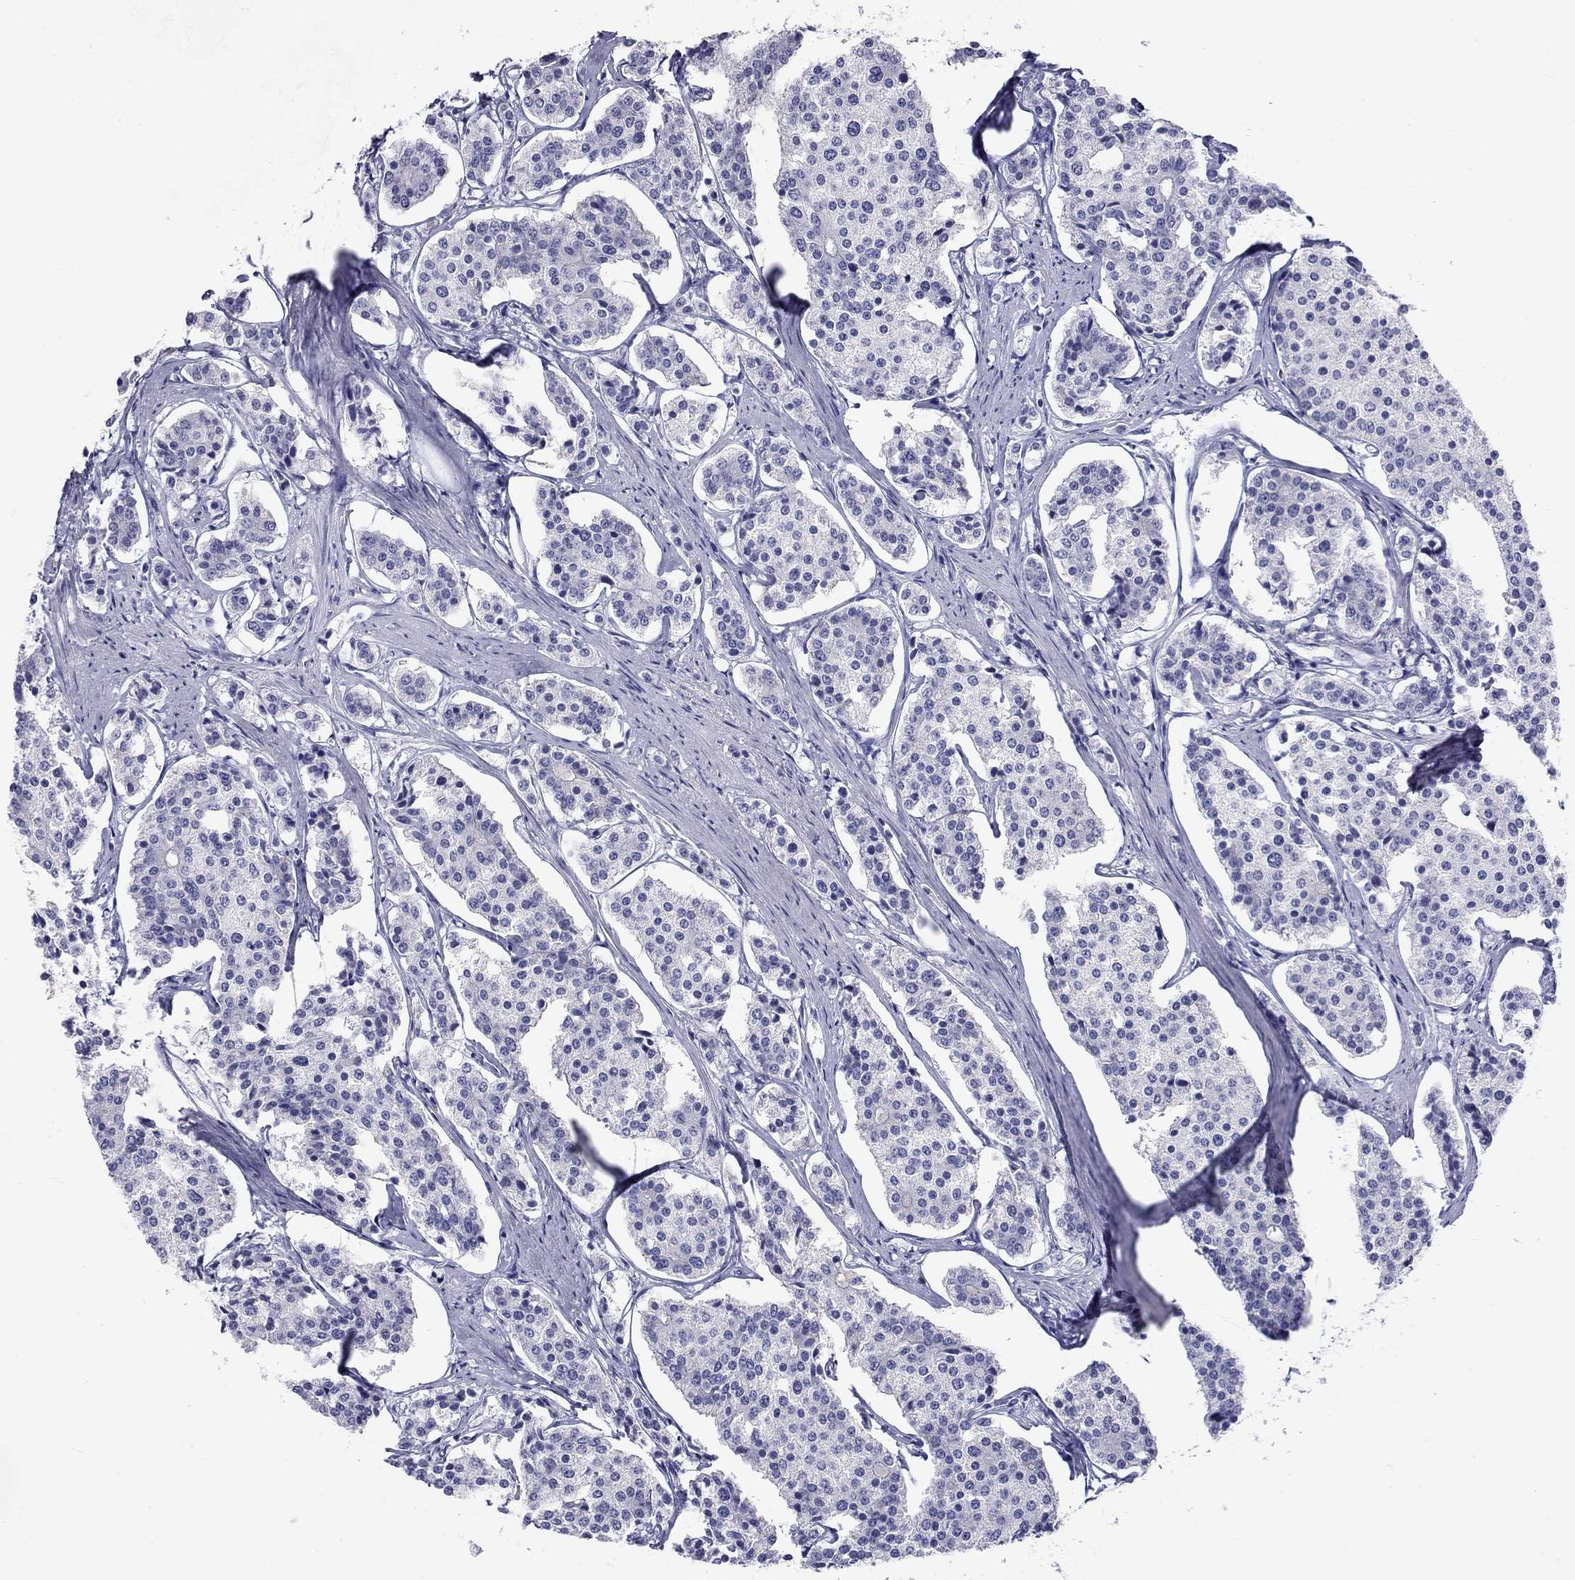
{"staining": {"intensity": "negative", "quantity": "none", "location": "none"}, "tissue": "carcinoid", "cell_type": "Tumor cells", "image_type": "cancer", "snomed": [{"axis": "morphology", "description": "Carcinoid, malignant, NOS"}, {"axis": "topography", "description": "Small intestine"}], "caption": "Human carcinoid stained for a protein using IHC displays no expression in tumor cells.", "gene": "DPY19L2", "patient": {"sex": "female", "age": 65}}